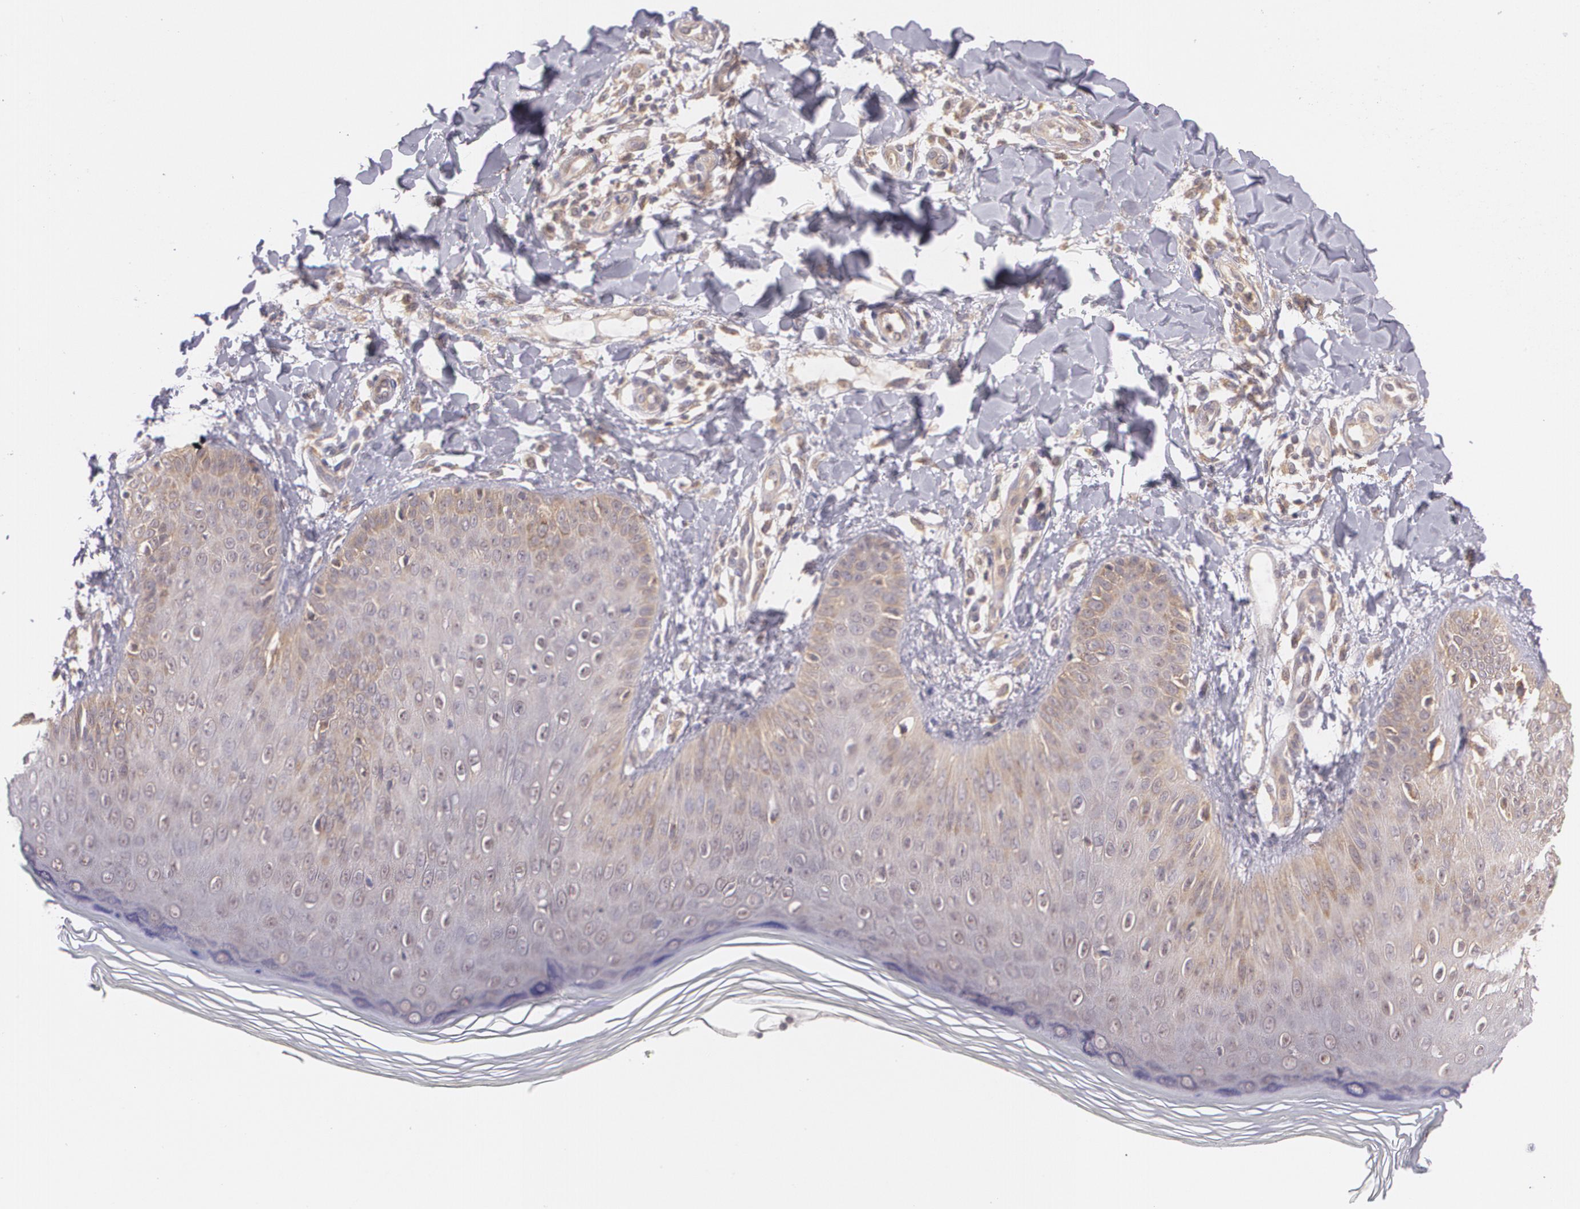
{"staining": {"intensity": "moderate", "quantity": ">75%", "location": "cytoplasmic/membranous"}, "tissue": "skin", "cell_type": "Epidermal cells", "image_type": "normal", "snomed": [{"axis": "morphology", "description": "Normal tissue, NOS"}, {"axis": "morphology", "description": "Inflammation, NOS"}, {"axis": "topography", "description": "Soft tissue"}, {"axis": "topography", "description": "Anal"}], "caption": "A high-resolution image shows IHC staining of benign skin, which exhibits moderate cytoplasmic/membranous staining in about >75% of epidermal cells. (DAB (3,3'-diaminobenzidine) IHC, brown staining for protein, blue staining for nuclei).", "gene": "CCL17", "patient": {"sex": "female", "age": 15}}